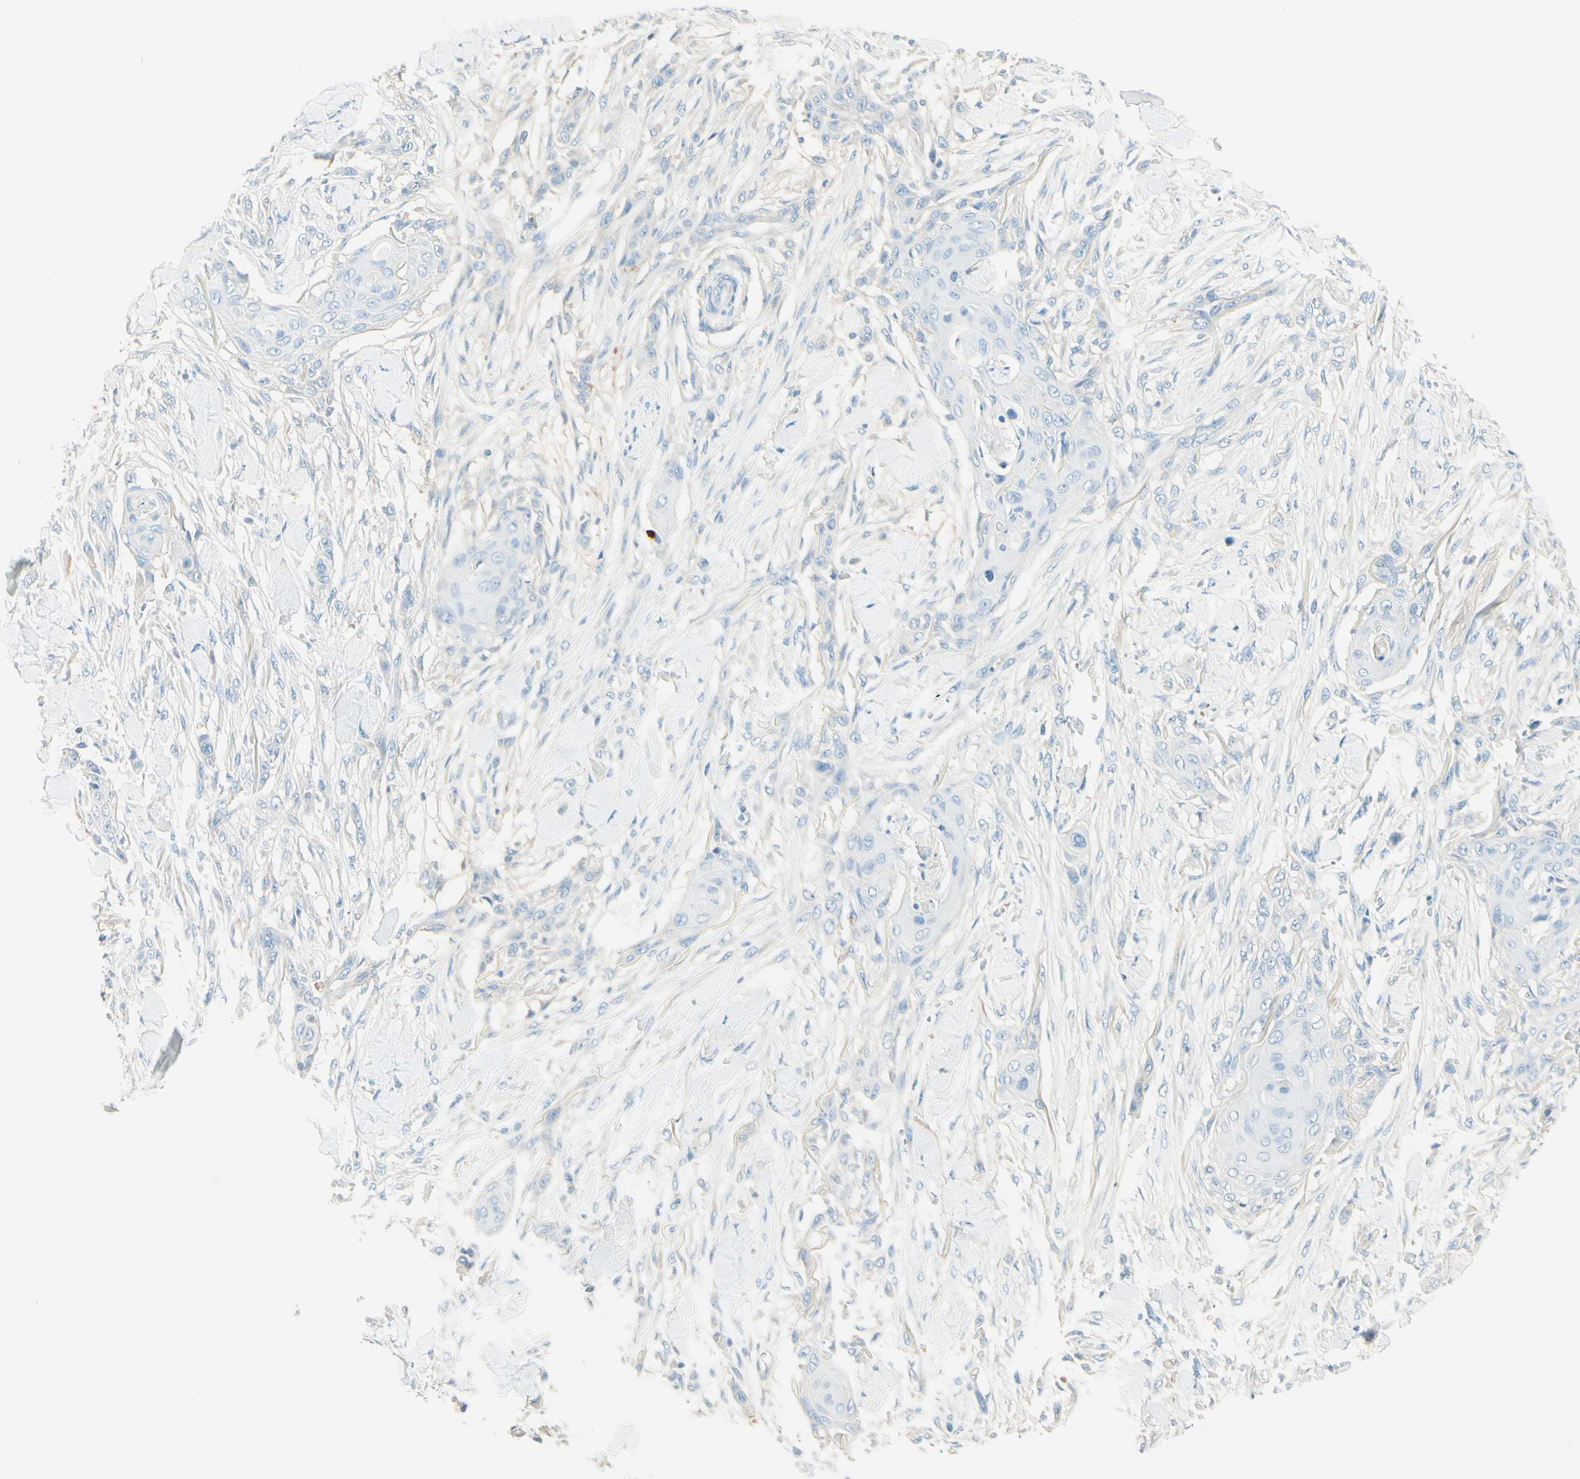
{"staining": {"intensity": "negative", "quantity": "none", "location": "none"}, "tissue": "skin cancer", "cell_type": "Tumor cells", "image_type": "cancer", "snomed": [{"axis": "morphology", "description": "Squamous cell carcinoma, NOS"}, {"axis": "topography", "description": "Skin"}], "caption": "This is an immunohistochemistry (IHC) histopathology image of human skin squamous cell carcinoma. There is no staining in tumor cells.", "gene": "NCBP2L", "patient": {"sex": "female", "age": 59}}